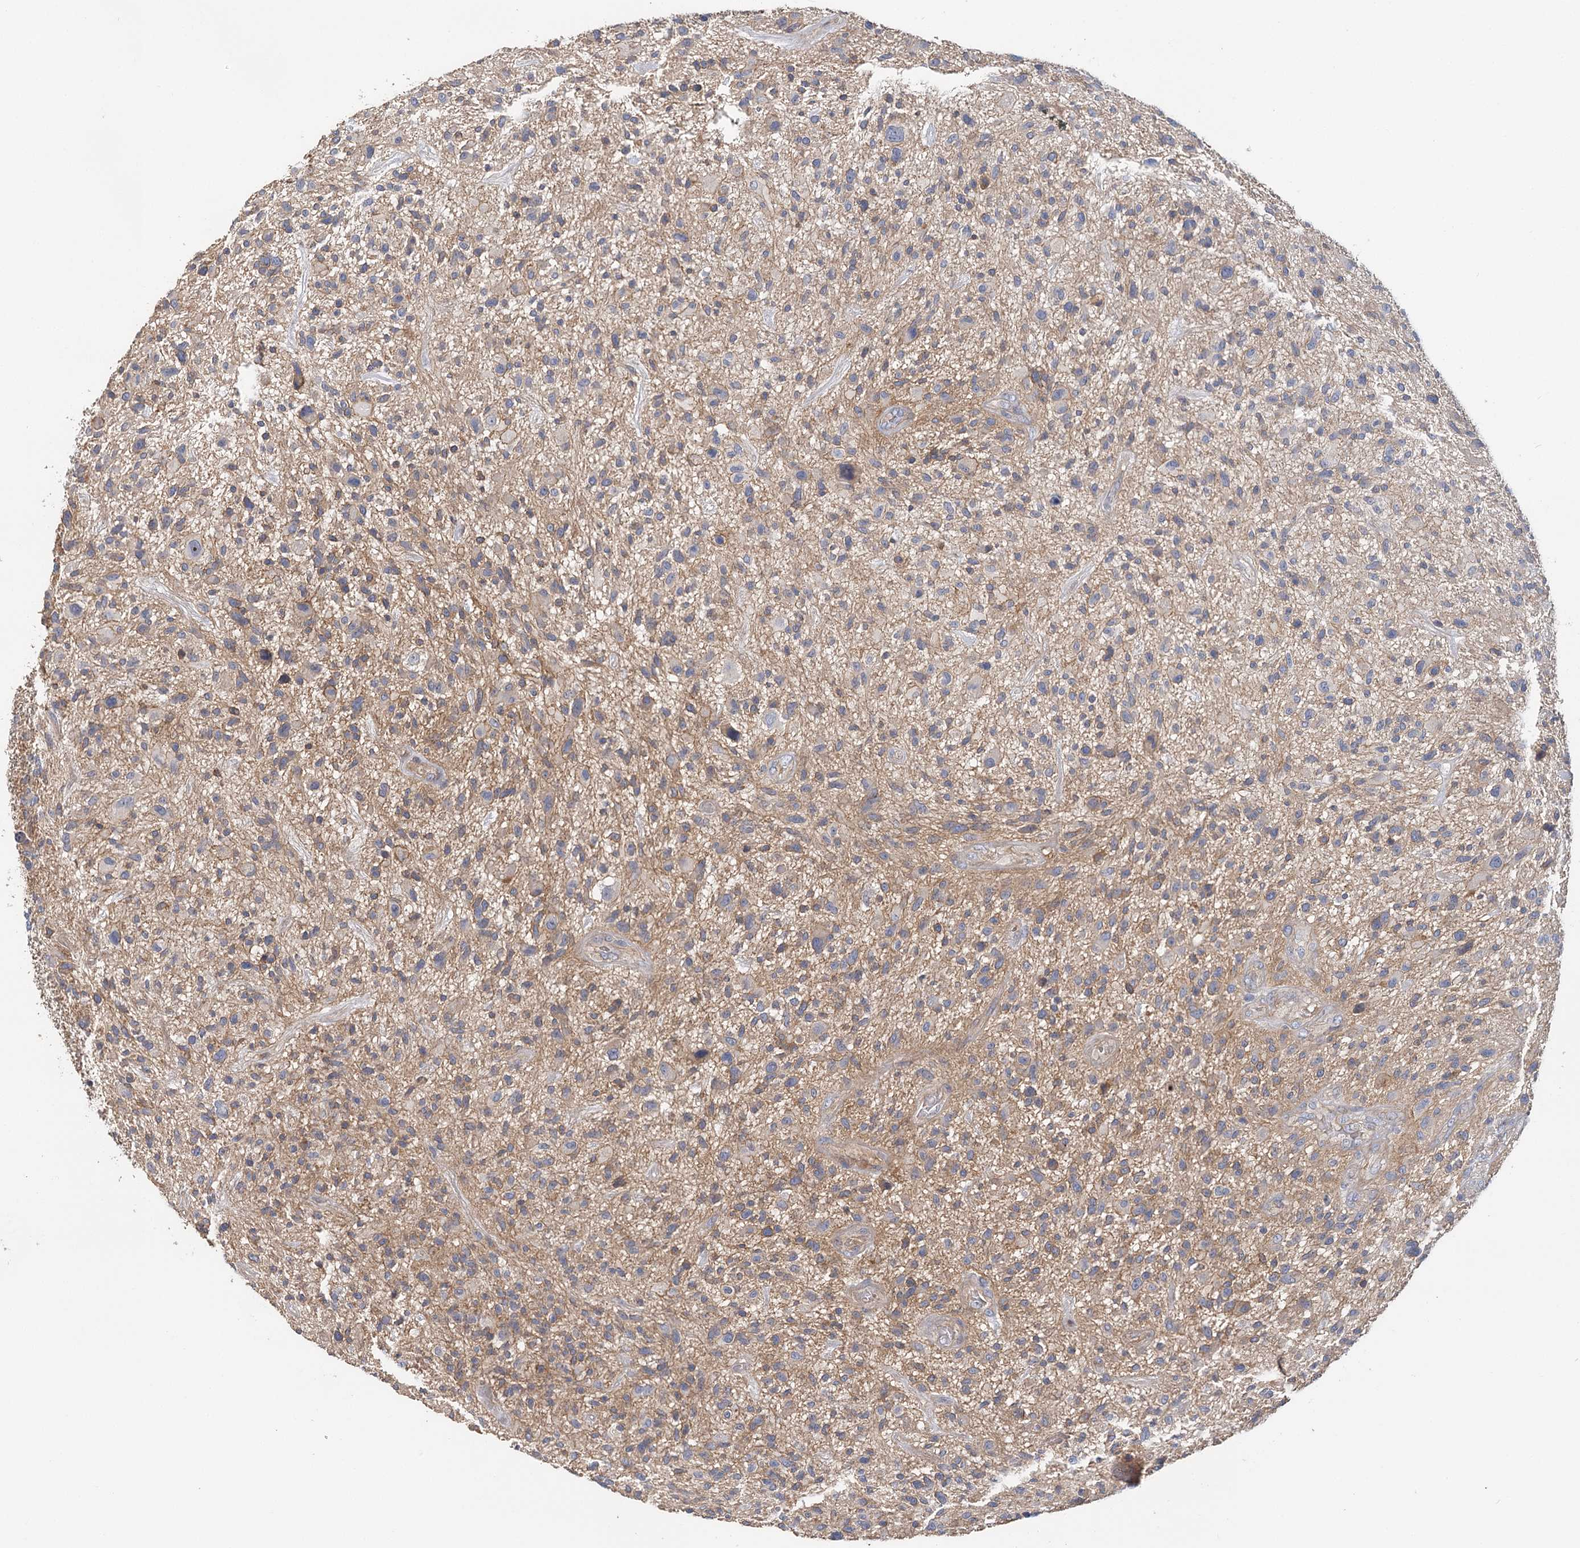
{"staining": {"intensity": "weak", "quantity": "<25%", "location": "cytoplasmic/membranous"}, "tissue": "glioma", "cell_type": "Tumor cells", "image_type": "cancer", "snomed": [{"axis": "morphology", "description": "Glioma, malignant, High grade"}, {"axis": "topography", "description": "Brain"}], "caption": "IHC of human glioma reveals no positivity in tumor cells.", "gene": "EPB41L5", "patient": {"sex": "male", "age": 47}}